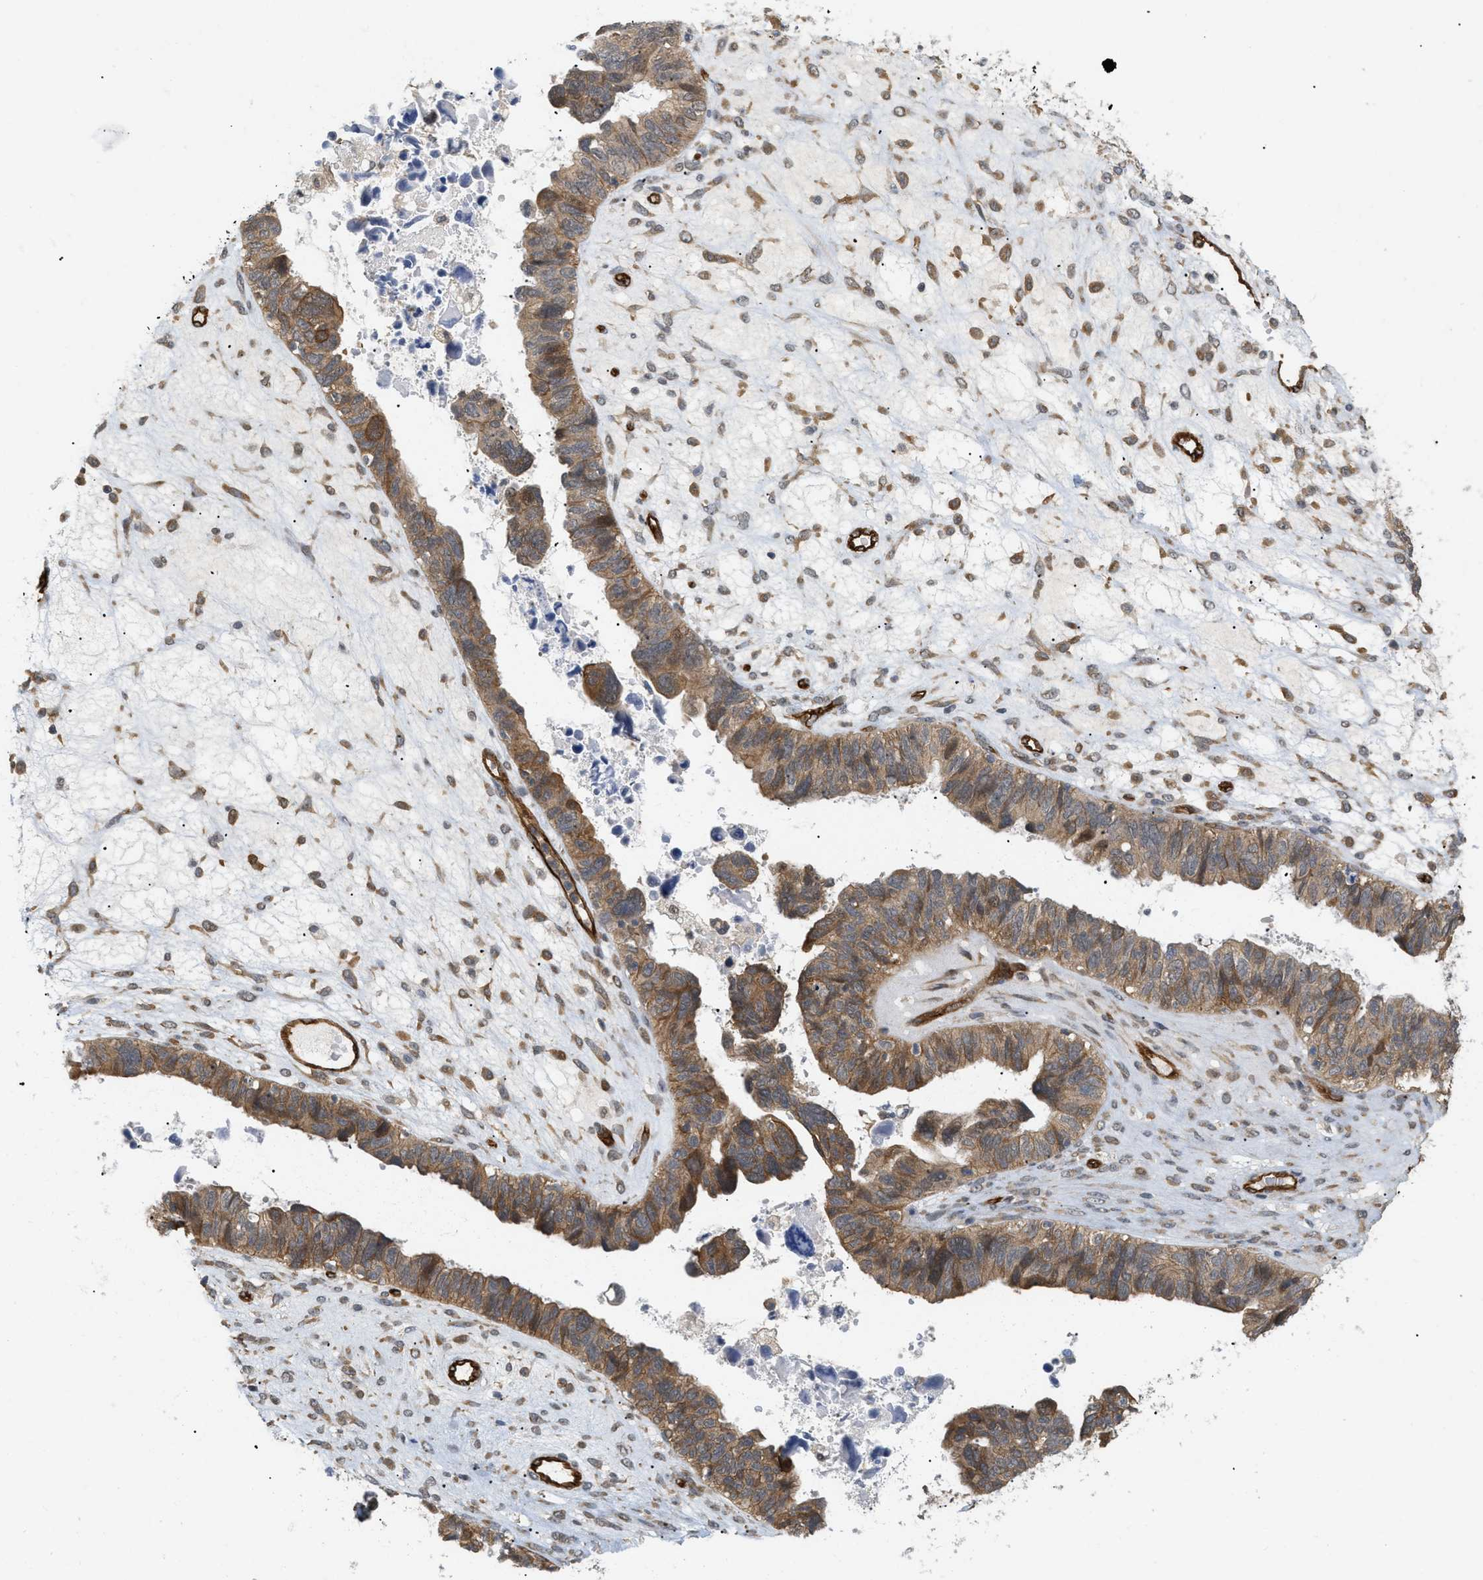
{"staining": {"intensity": "moderate", "quantity": ">75%", "location": "cytoplasmic/membranous"}, "tissue": "ovarian cancer", "cell_type": "Tumor cells", "image_type": "cancer", "snomed": [{"axis": "morphology", "description": "Cystadenocarcinoma, serous, NOS"}, {"axis": "topography", "description": "Ovary"}], "caption": "Brown immunohistochemical staining in human serous cystadenocarcinoma (ovarian) reveals moderate cytoplasmic/membranous positivity in about >75% of tumor cells.", "gene": "PALMD", "patient": {"sex": "female", "age": 79}}